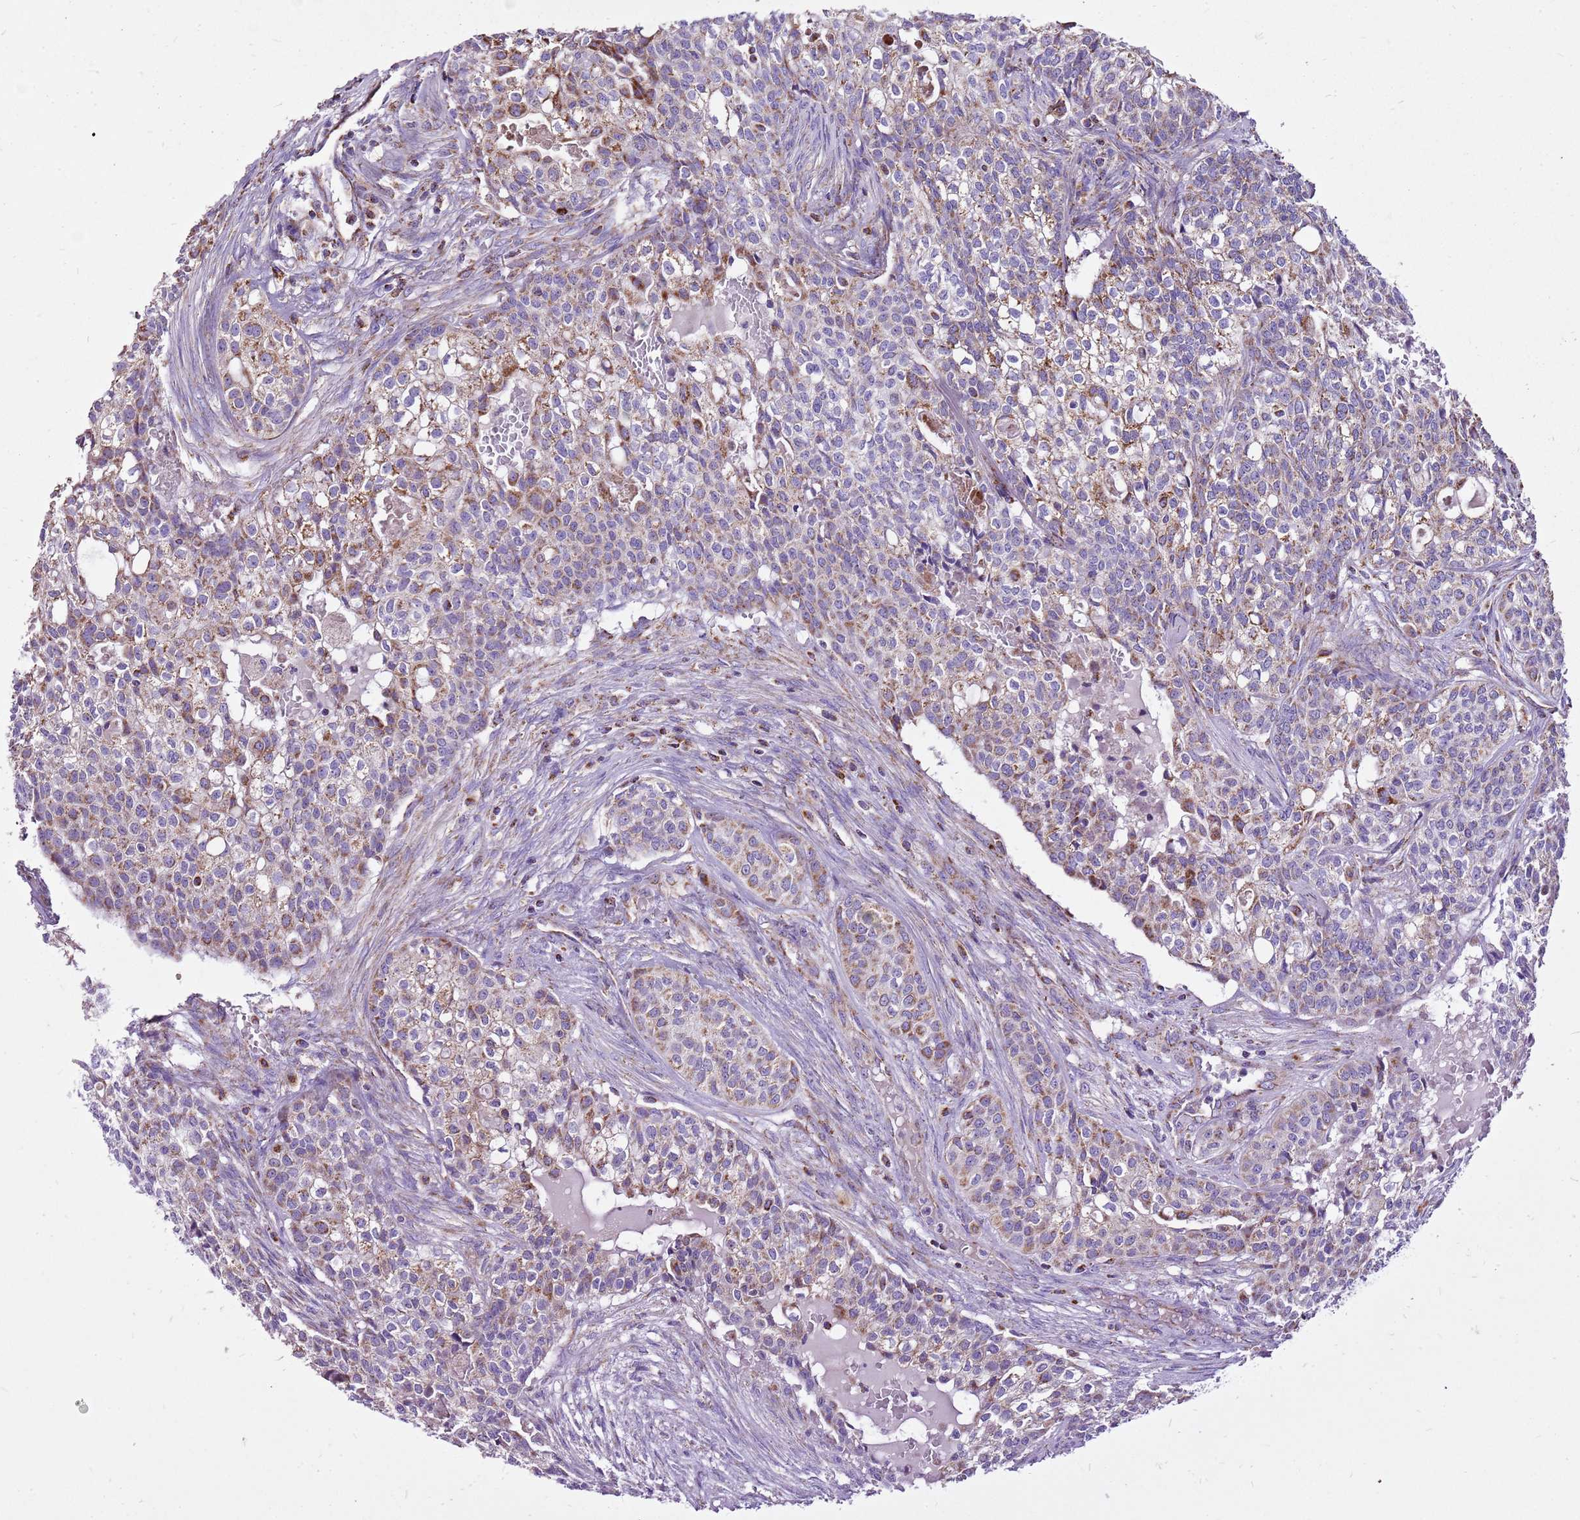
{"staining": {"intensity": "moderate", "quantity": "25%-75%", "location": "cytoplasmic/membranous"}, "tissue": "head and neck cancer", "cell_type": "Tumor cells", "image_type": "cancer", "snomed": [{"axis": "morphology", "description": "Adenocarcinoma, NOS"}, {"axis": "topography", "description": "Head-Neck"}], "caption": "Immunohistochemical staining of human adenocarcinoma (head and neck) exhibits medium levels of moderate cytoplasmic/membranous protein expression in about 25%-75% of tumor cells.", "gene": "GCDH", "patient": {"sex": "male", "age": 81}}